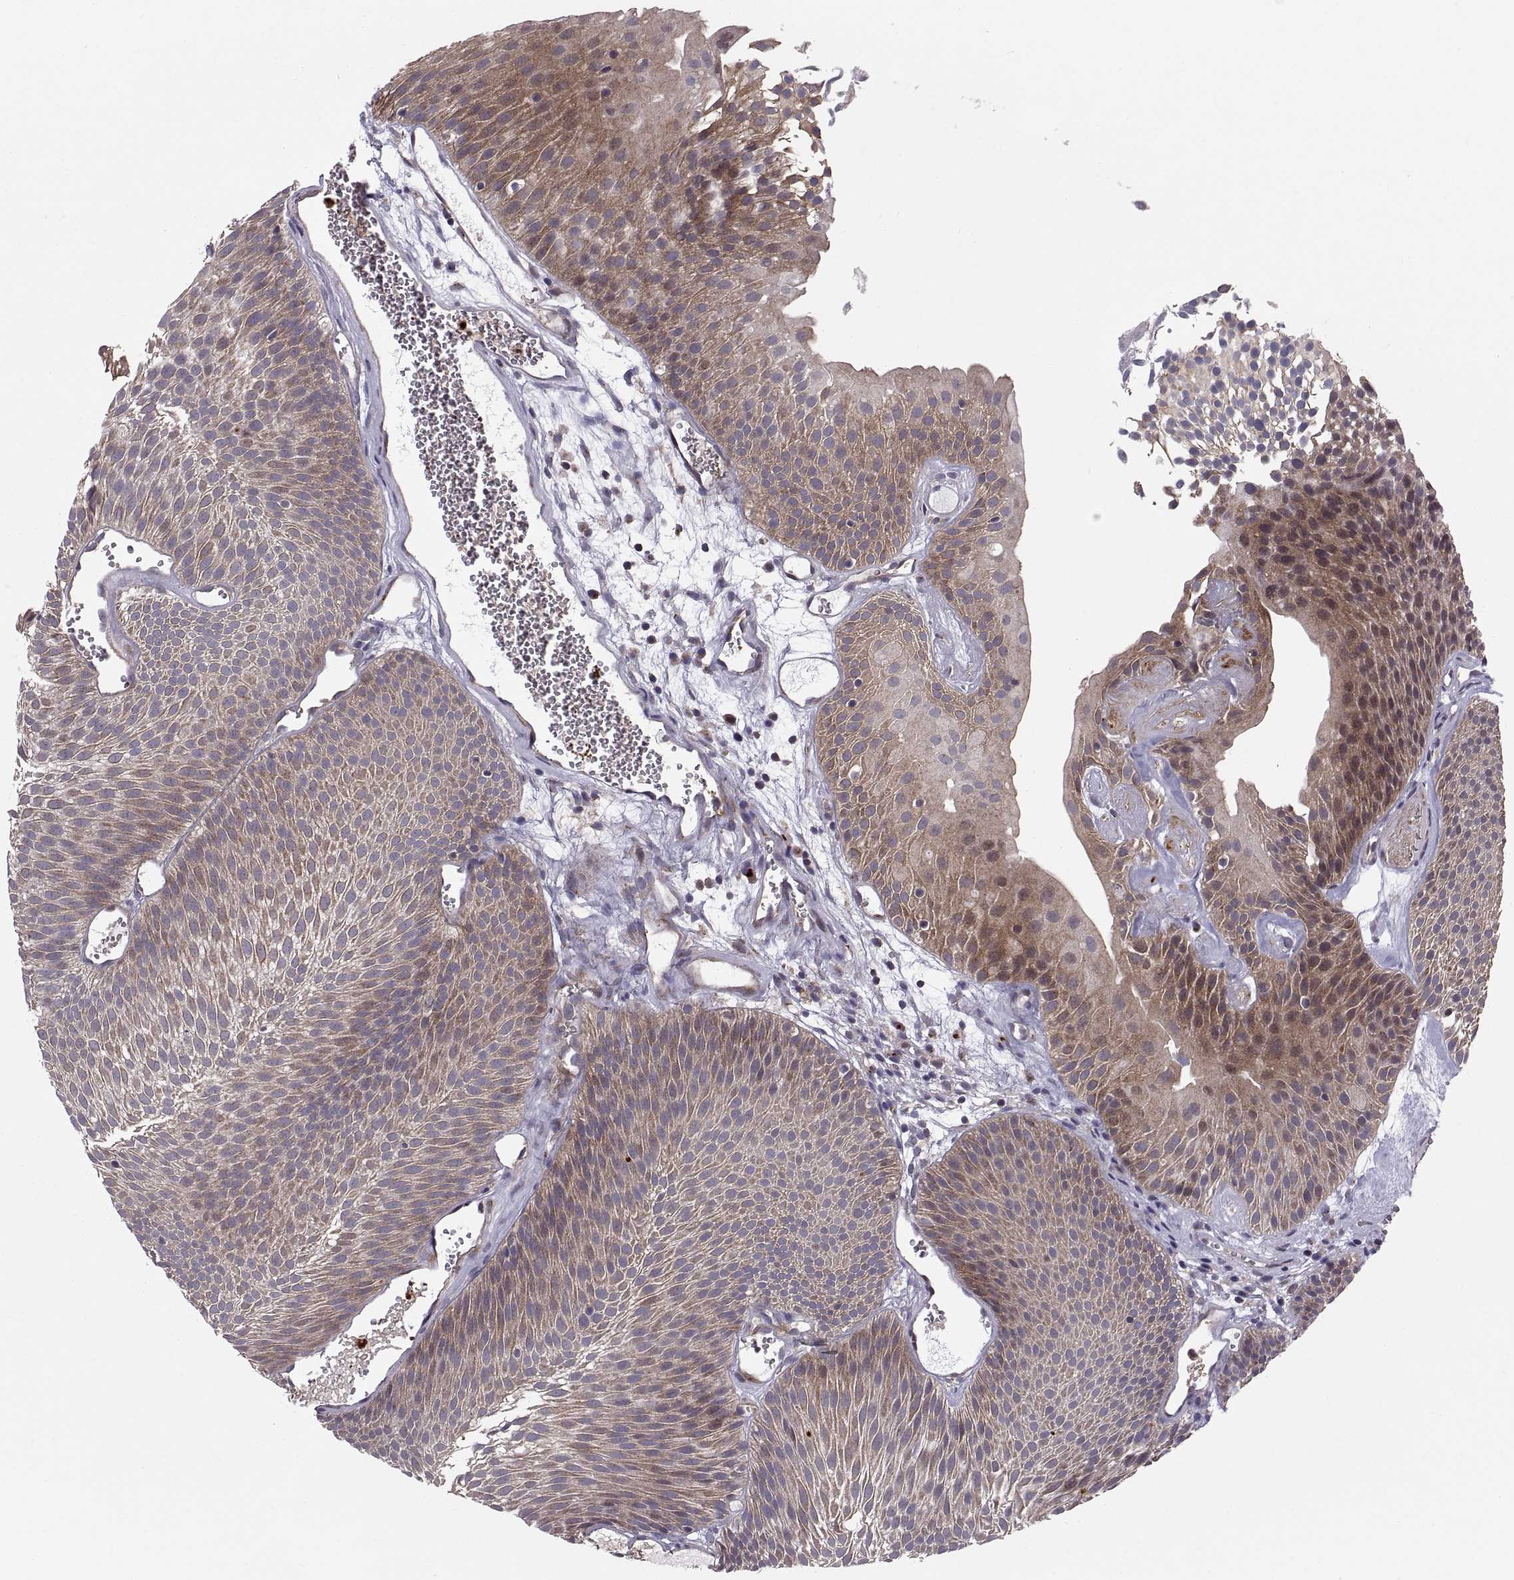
{"staining": {"intensity": "moderate", "quantity": "<25%", "location": "cytoplasmic/membranous"}, "tissue": "urothelial cancer", "cell_type": "Tumor cells", "image_type": "cancer", "snomed": [{"axis": "morphology", "description": "Urothelial carcinoma, Low grade"}, {"axis": "topography", "description": "Urinary bladder"}], "caption": "Urothelial cancer stained with DAB immunohistochemistry (IHC) reveals low levels of moderate cytoplasmic/membranous staining in about <25% of tumor cells. Ihc stains the protein of interest in brown and the nuclei are stained blue.", "gene": "TESC", "patient": {"sex": "male", "age": 52}}